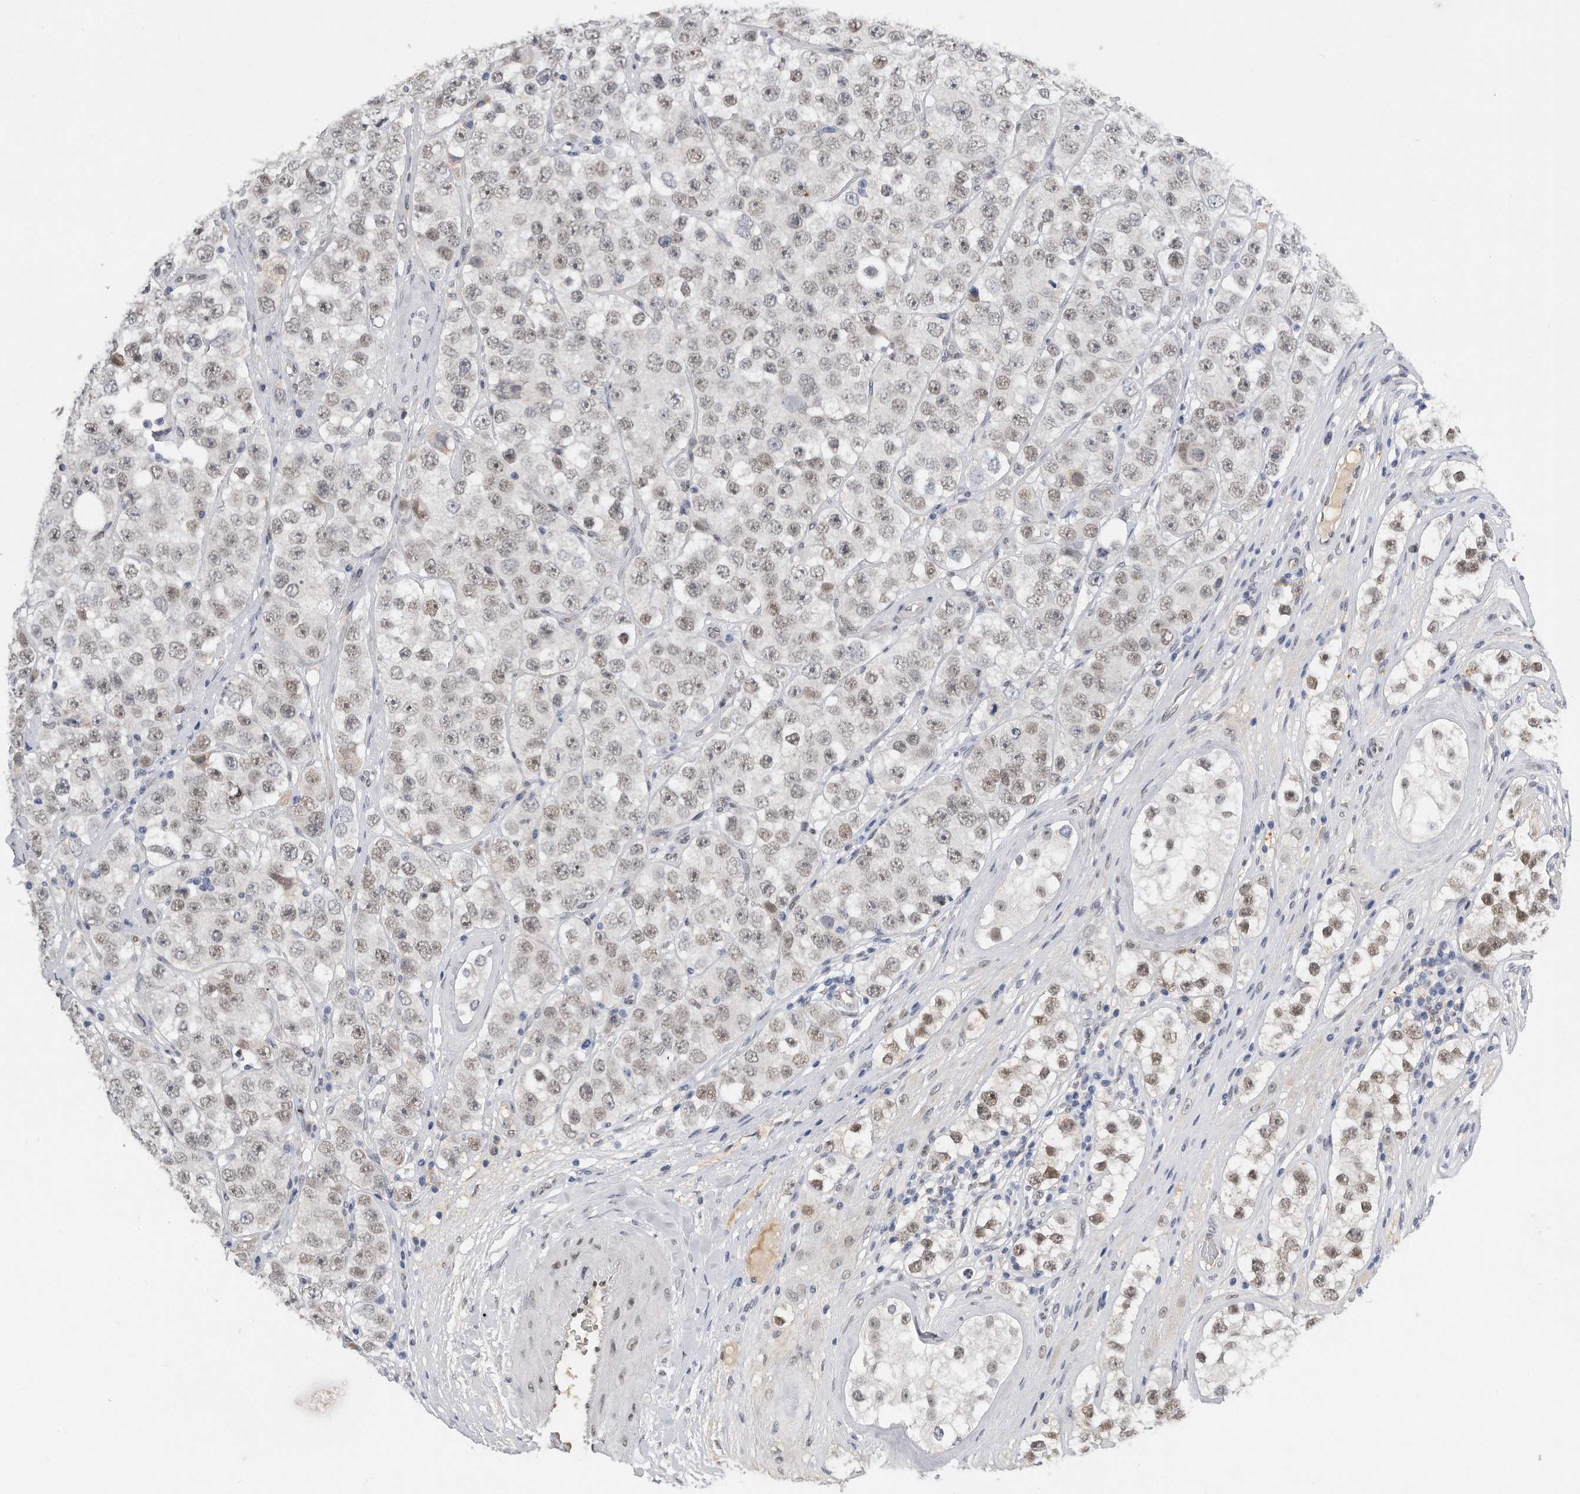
{"staining": {"intensity": "weak", "quantity": ">75%", "location": "nuclear"}, "tissue": "testis cancer", "cell_type": "Tumor cells", "image_type": "cancer", "snomed": [{"axis": "morphology", "description": "Seminoma, NOS"}, {"axis": "topography", "description": "Testis"}], "caption": "The image displays immunohistochemical staining of testis seminoma. There is weak nuclear staining is identified in approximately >75% of tumor cells.", "gene": "CTBP2", "patient": {"sex": "male", "age": 28}}